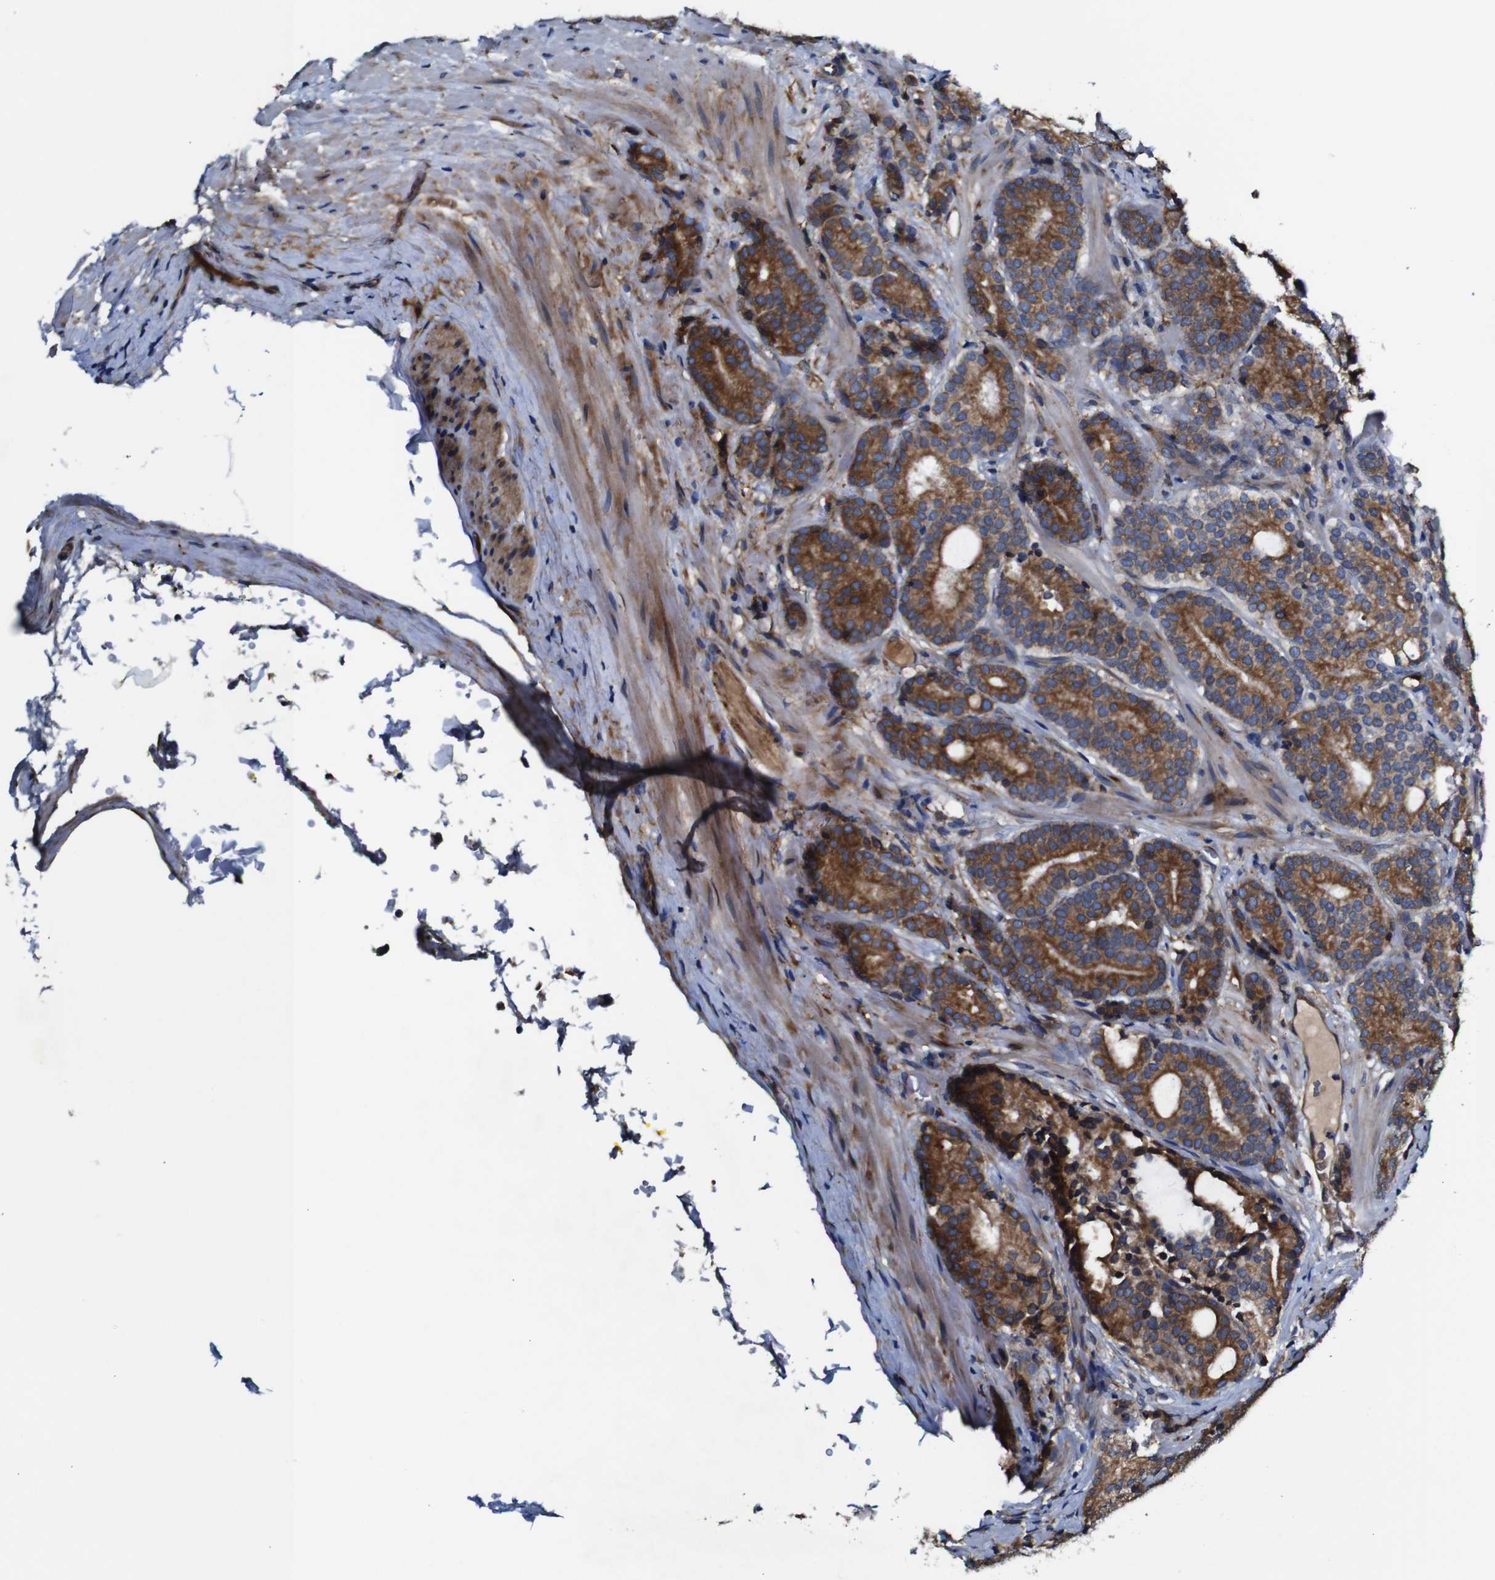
{"staining": {"intensity": "strong", "quantity": "25%-75%", "location": "cytoplasmic/membranous"}, "tissue": "prostate cancer", "cell_type": "Tumor cells", "image_type": "cancer", "snomed": [{"axis": "morphology", "description": "Adenocarcinoma, High grade"}, {"axis": "topography", "description": "Prostate"}], "caption": "Prostate high-grade adenocarcinoma stained for a protein (brown) reveals strong cytoplasmic/membranous positive staining in about 25%-75% of tumor cells.", "gene": "CLCC1", "patient": {"sex": "male", "age": 61}}